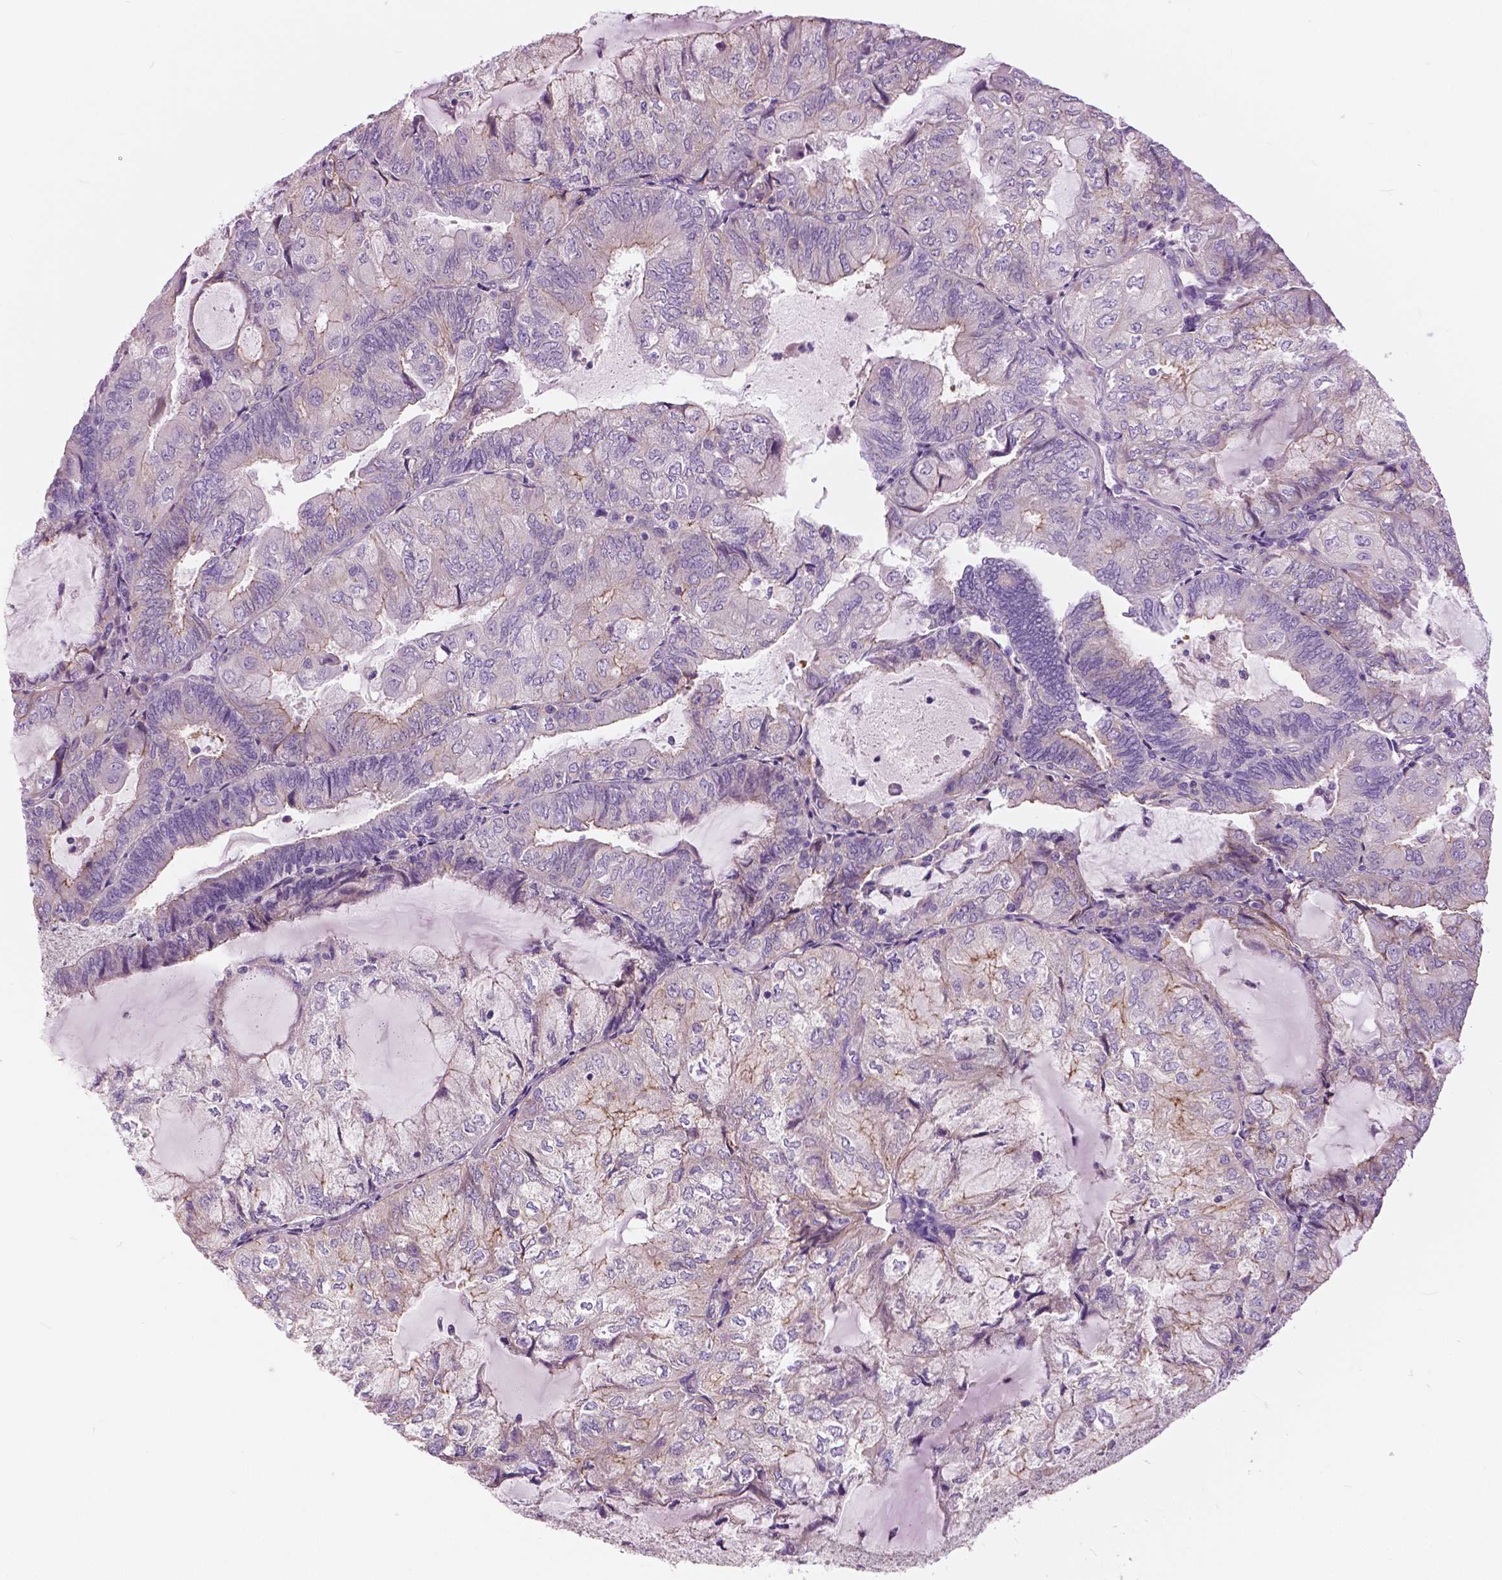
{"staining": {"intensity": "negative", "quantity": "none", "location": "none"}, "tissue": "endometrial cancer", "cell_type": "Tumor cells", "image_type": "cancer", "snomed": [{"axis": "morphology", "description": "Adenocarcinoma, NOS"}, {"axis": "topography", "description": "Endometrium"}], "caption": "High magnification brightfield microscopy of endometrial cancer stained with DAB (3,3'-diaminobenzidine) (brown) and counterstained with hematoxylin (blue): tumor cells show no significant expression.", "gene": "SERPINI1", "patient": {"sex": "female", "age": 81}}